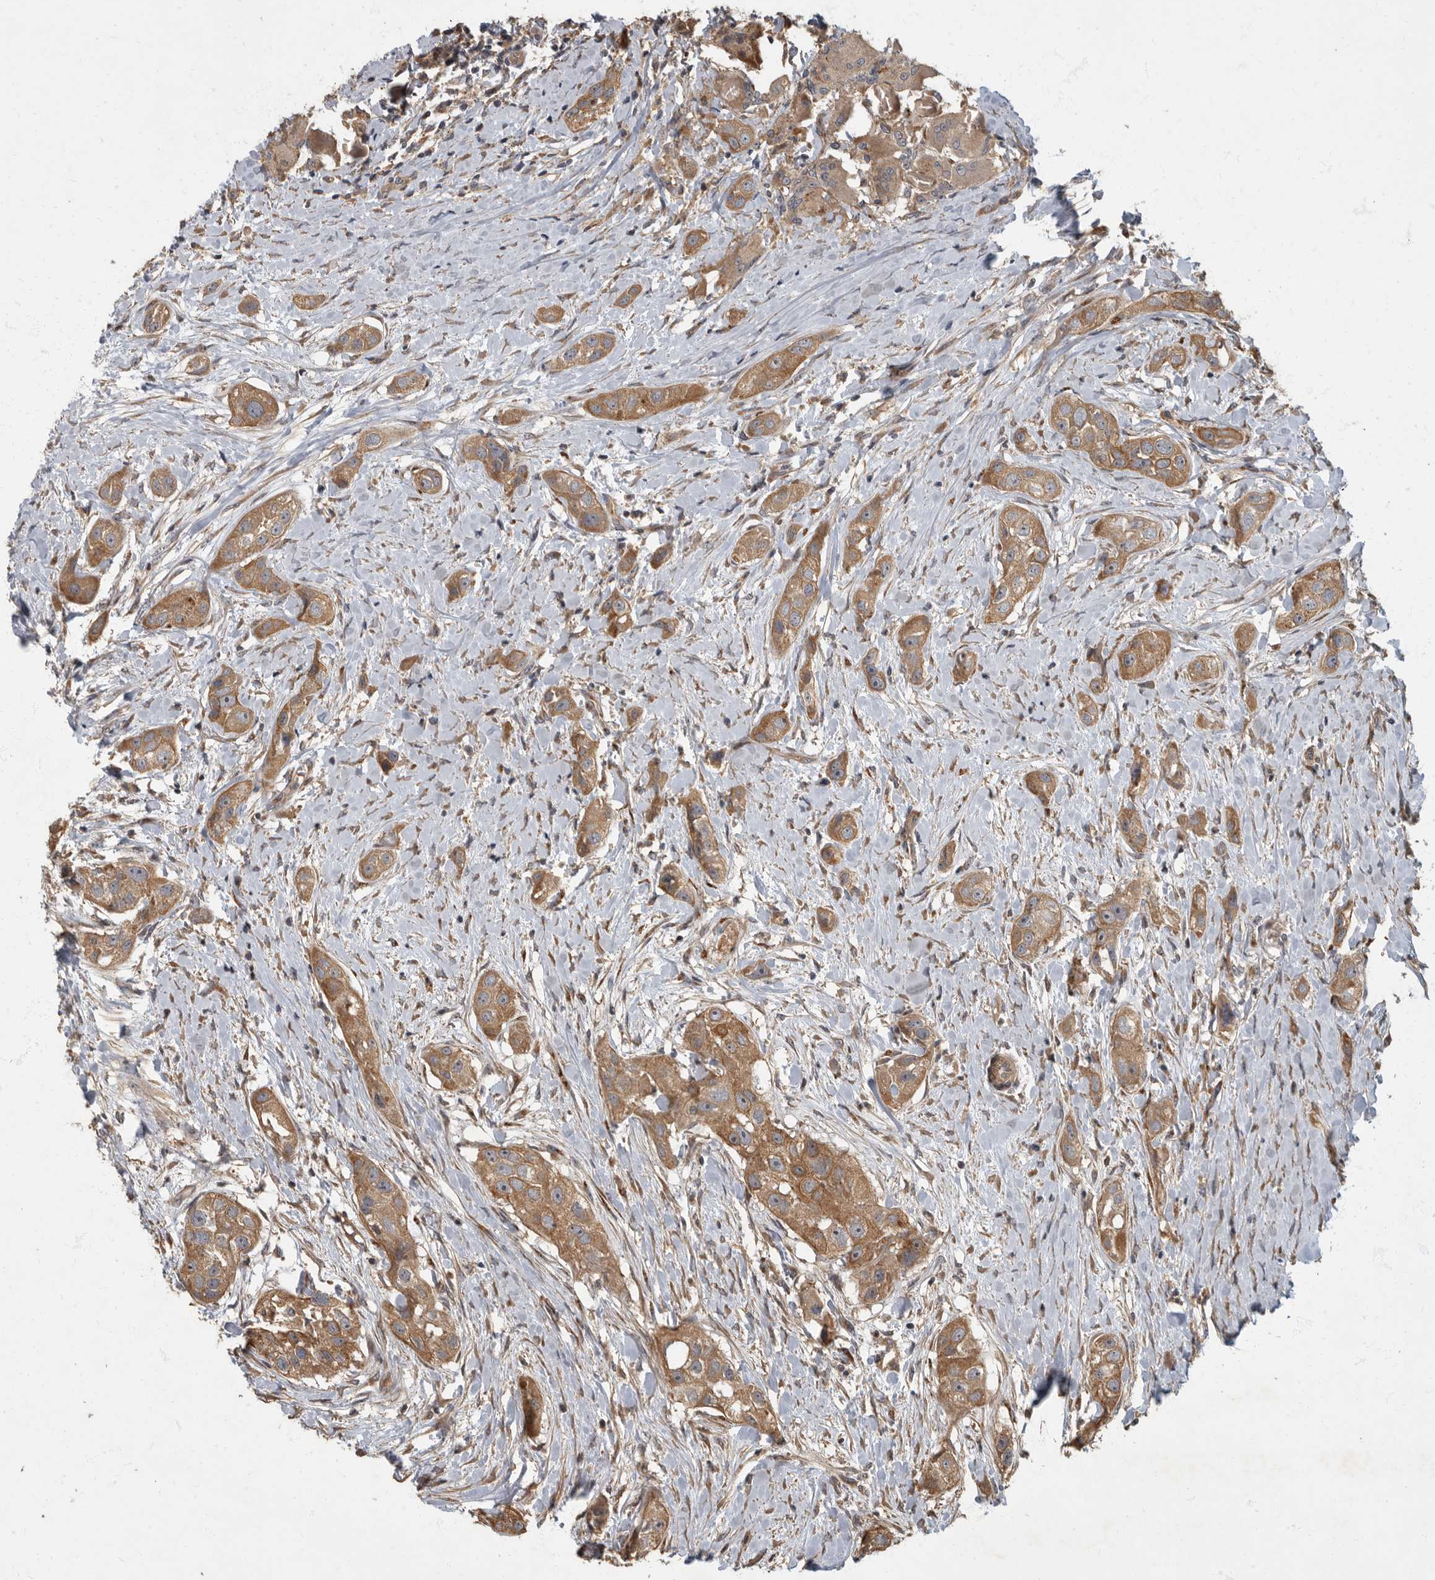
{"staining": {"intensity": "moderate", "quantity": ">75%", "location": "cytoplasmic/membranous"}, "tissue": "head and neck cancer", "cell_type": "Tumor cells", "image_type": "cancer", "snomed": [{"axis": "morphology", "description": "Normal tissue, NOS"}, {"axis": "morphology", "description": "Squamous cell carcinoma, NOS"}, {"axis": "topography", "description": "Skeletal muscle"}, {"axis": "topography", "description": "Head-Neck"}], "caption": "Head and neck squamous cell carcinoma tissue exhibits moderate cytoplasmic/membranous staining in about >75% of tumor cells, visualized by immunohistochemistry. The staining is performed using DAB brown chromogen to label protein expression. The nuclei are counter-stained blue using hematoxylin.", "gene": "IQCK", "patient": {"sex": "male", "age": 51}}